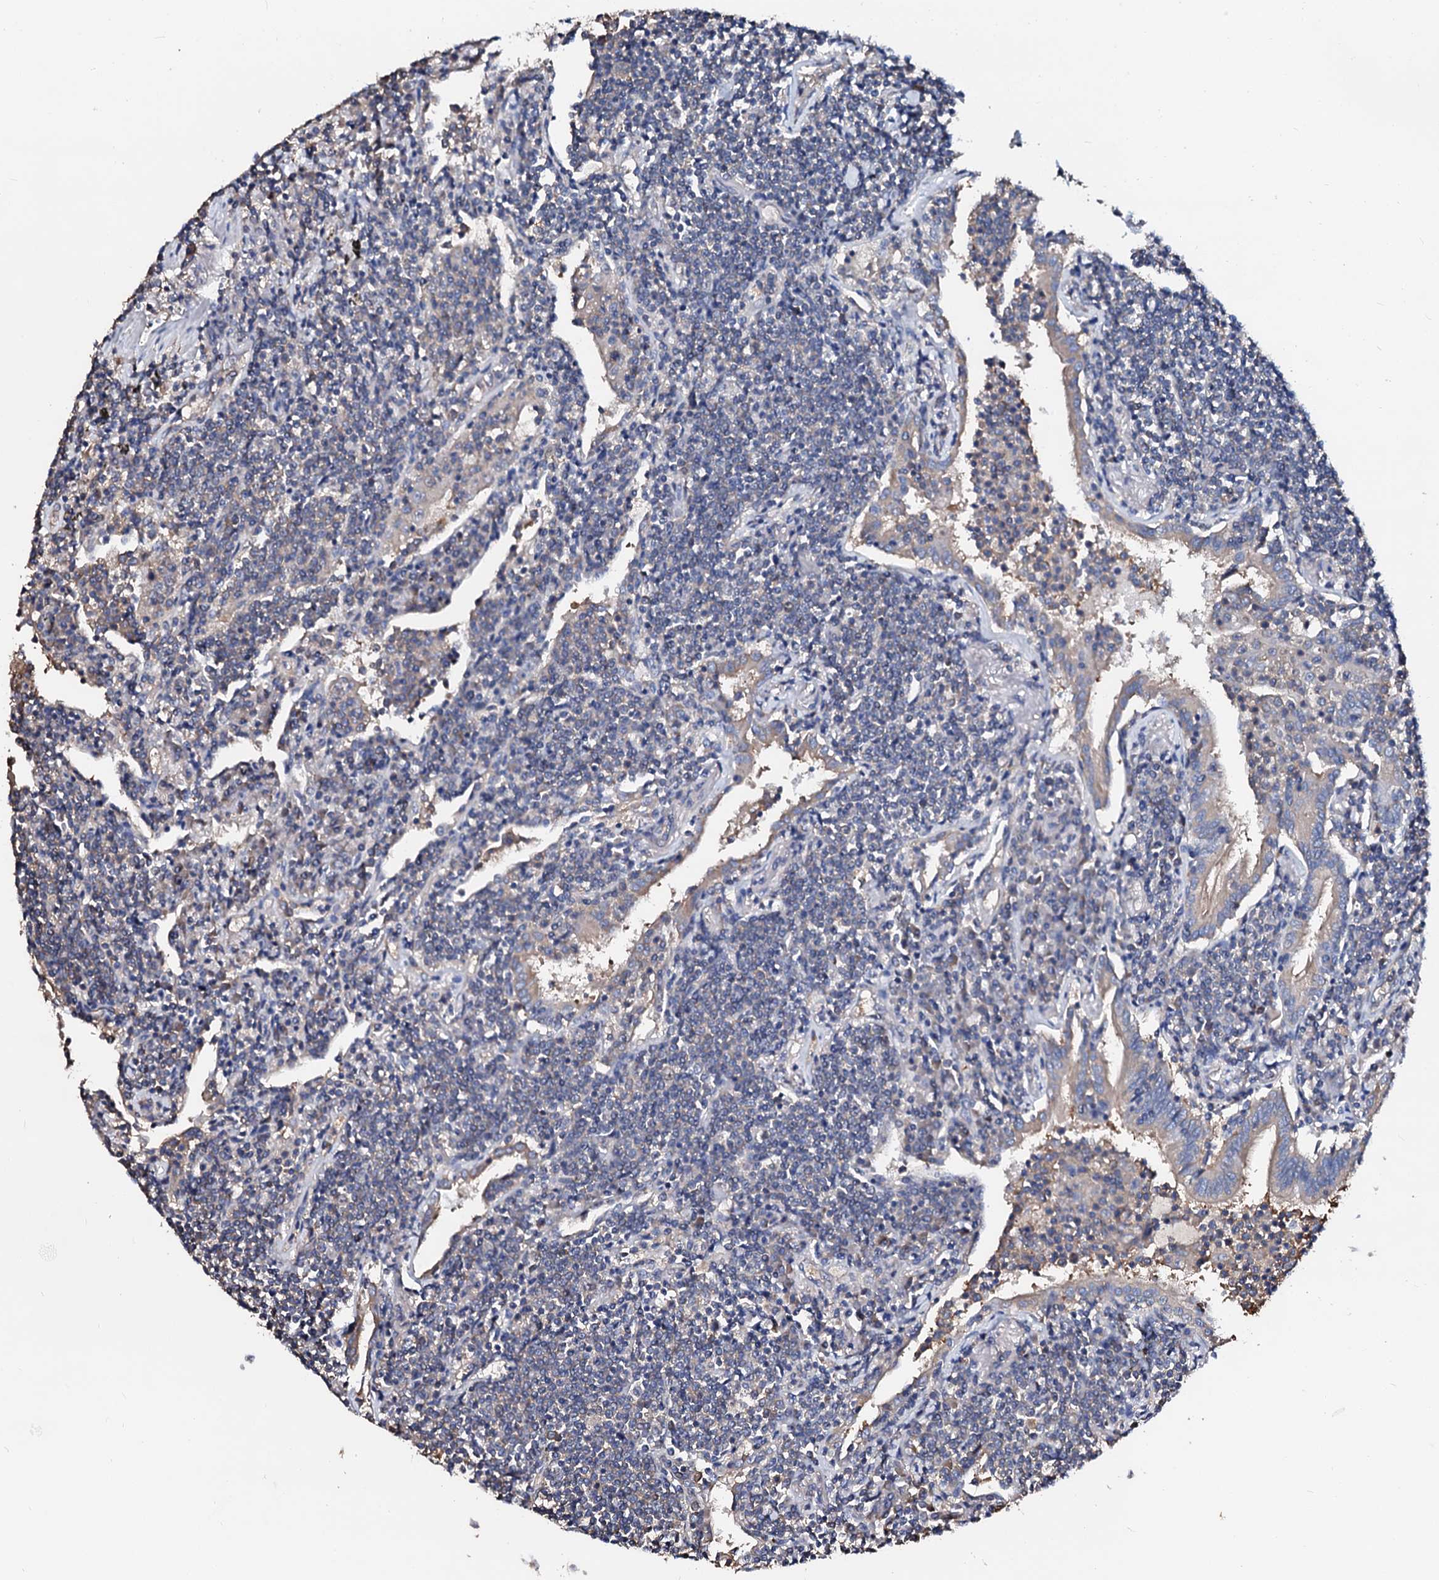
{"staining": {"intensity": "negative", "quantity": "none", "location": "none"}, "tissue": "lymphoma", "cell_type": "Tumor cells", "image_type": "cancer", "snomed": [{"axis": "morphology", "description": "Malignant lymphoma, non-Hodgkin's type, Low grade"}, {"axis": "topography", "description": "Lung"}], "caption": "Tumor cells are negative for brown protein staining in lymphoma. (DAB (3,3'-diaminobenzidine) IHC visualized using brightfield microscopy, high magnification).", "gene": "CSKMT", "patient": {"sex": "female", "age": 71}}